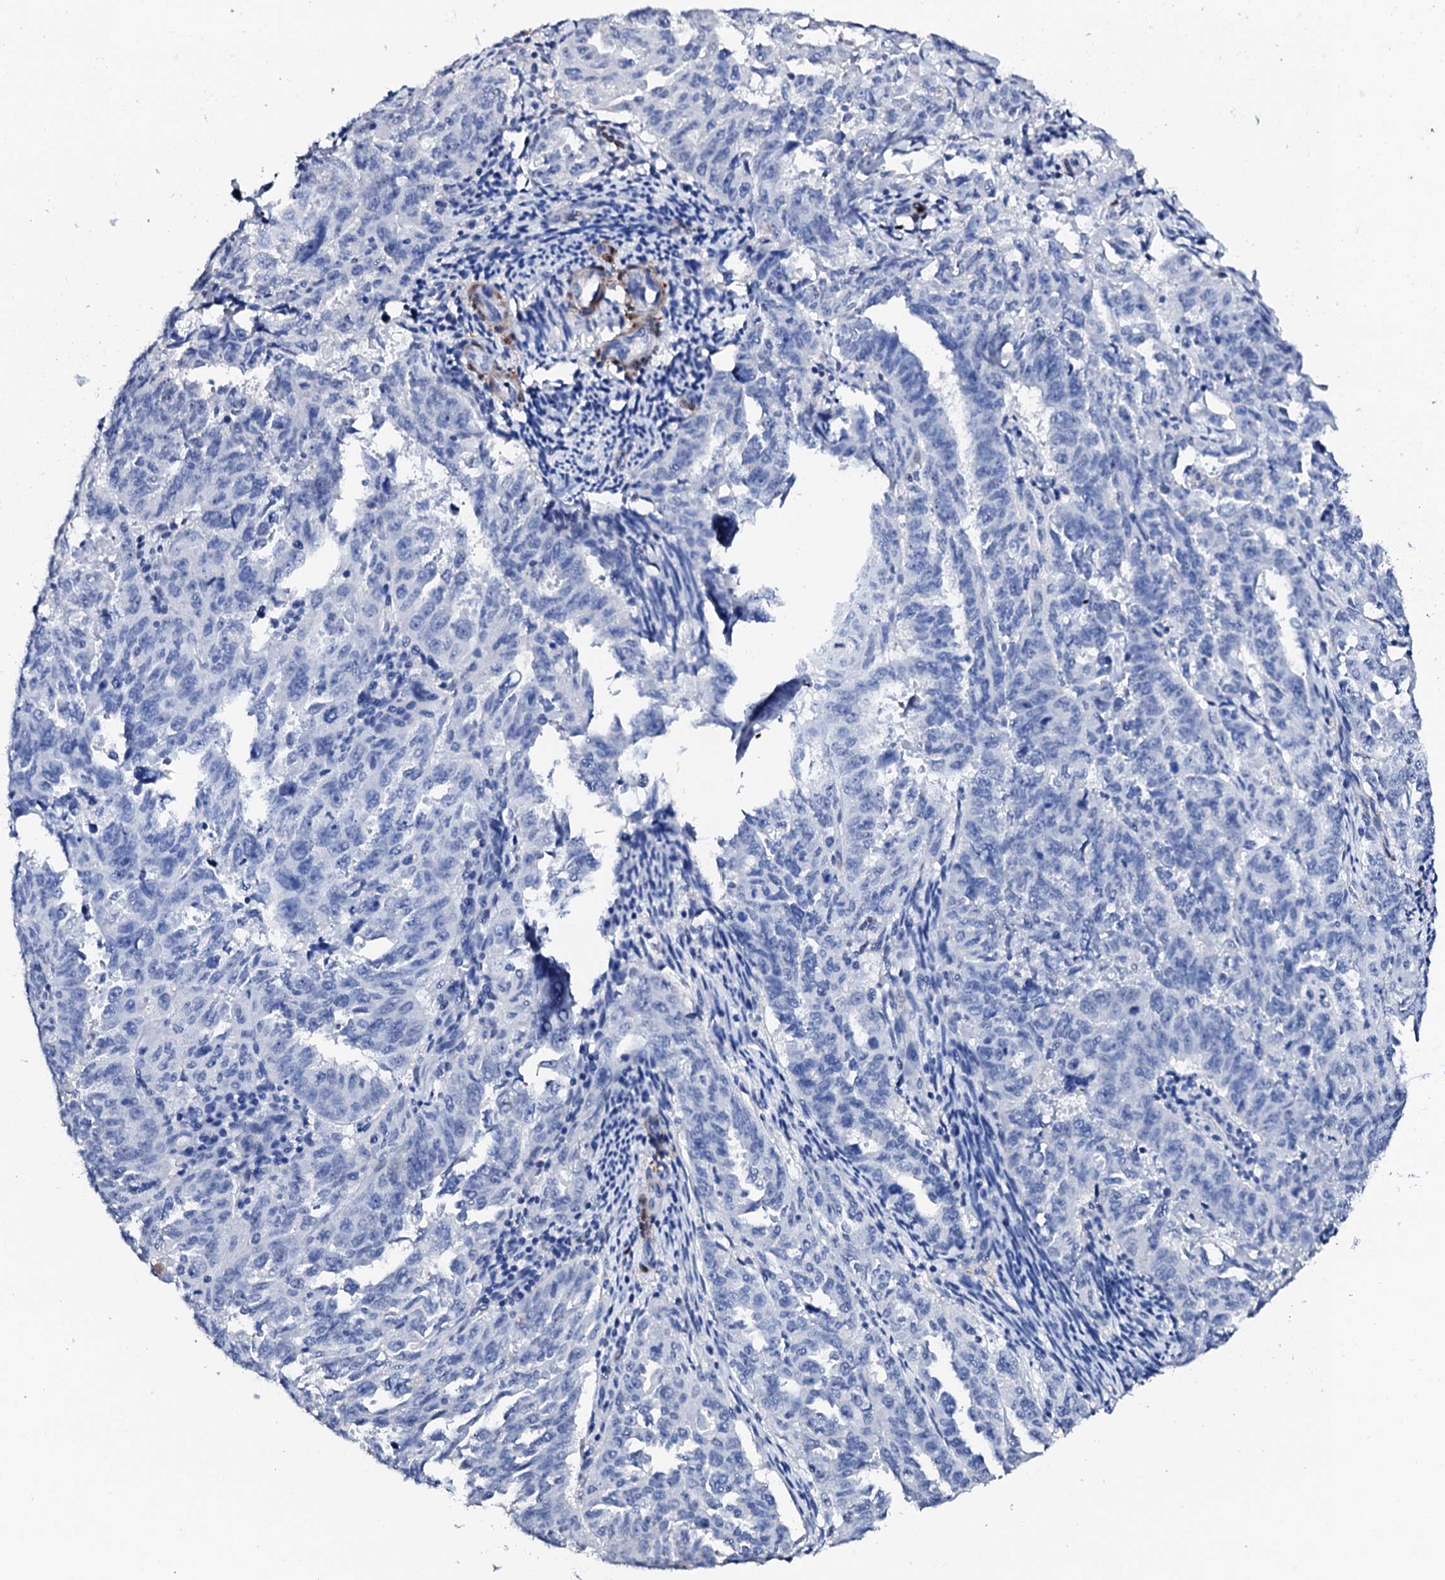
{"staining": {"intensity": "negative", "quantity": "none", "location": "none"}, "tissue": "endometrial cancer", "cell_type": "Tumor cells", "image_type": "cancer", "snomed": [{"axis": "morphology", "description": "Adenocarcinoma, NOS"}, {"axis": "topography", "description": "Endometrium"}], "caption": "Human endometrial cancer (adenocarcinoma) stained for a protein using immunohistochemistry shows no staining in tumor cells.", "gene": "NRIP2", "patient": {"sex": "female", "age": 65}}